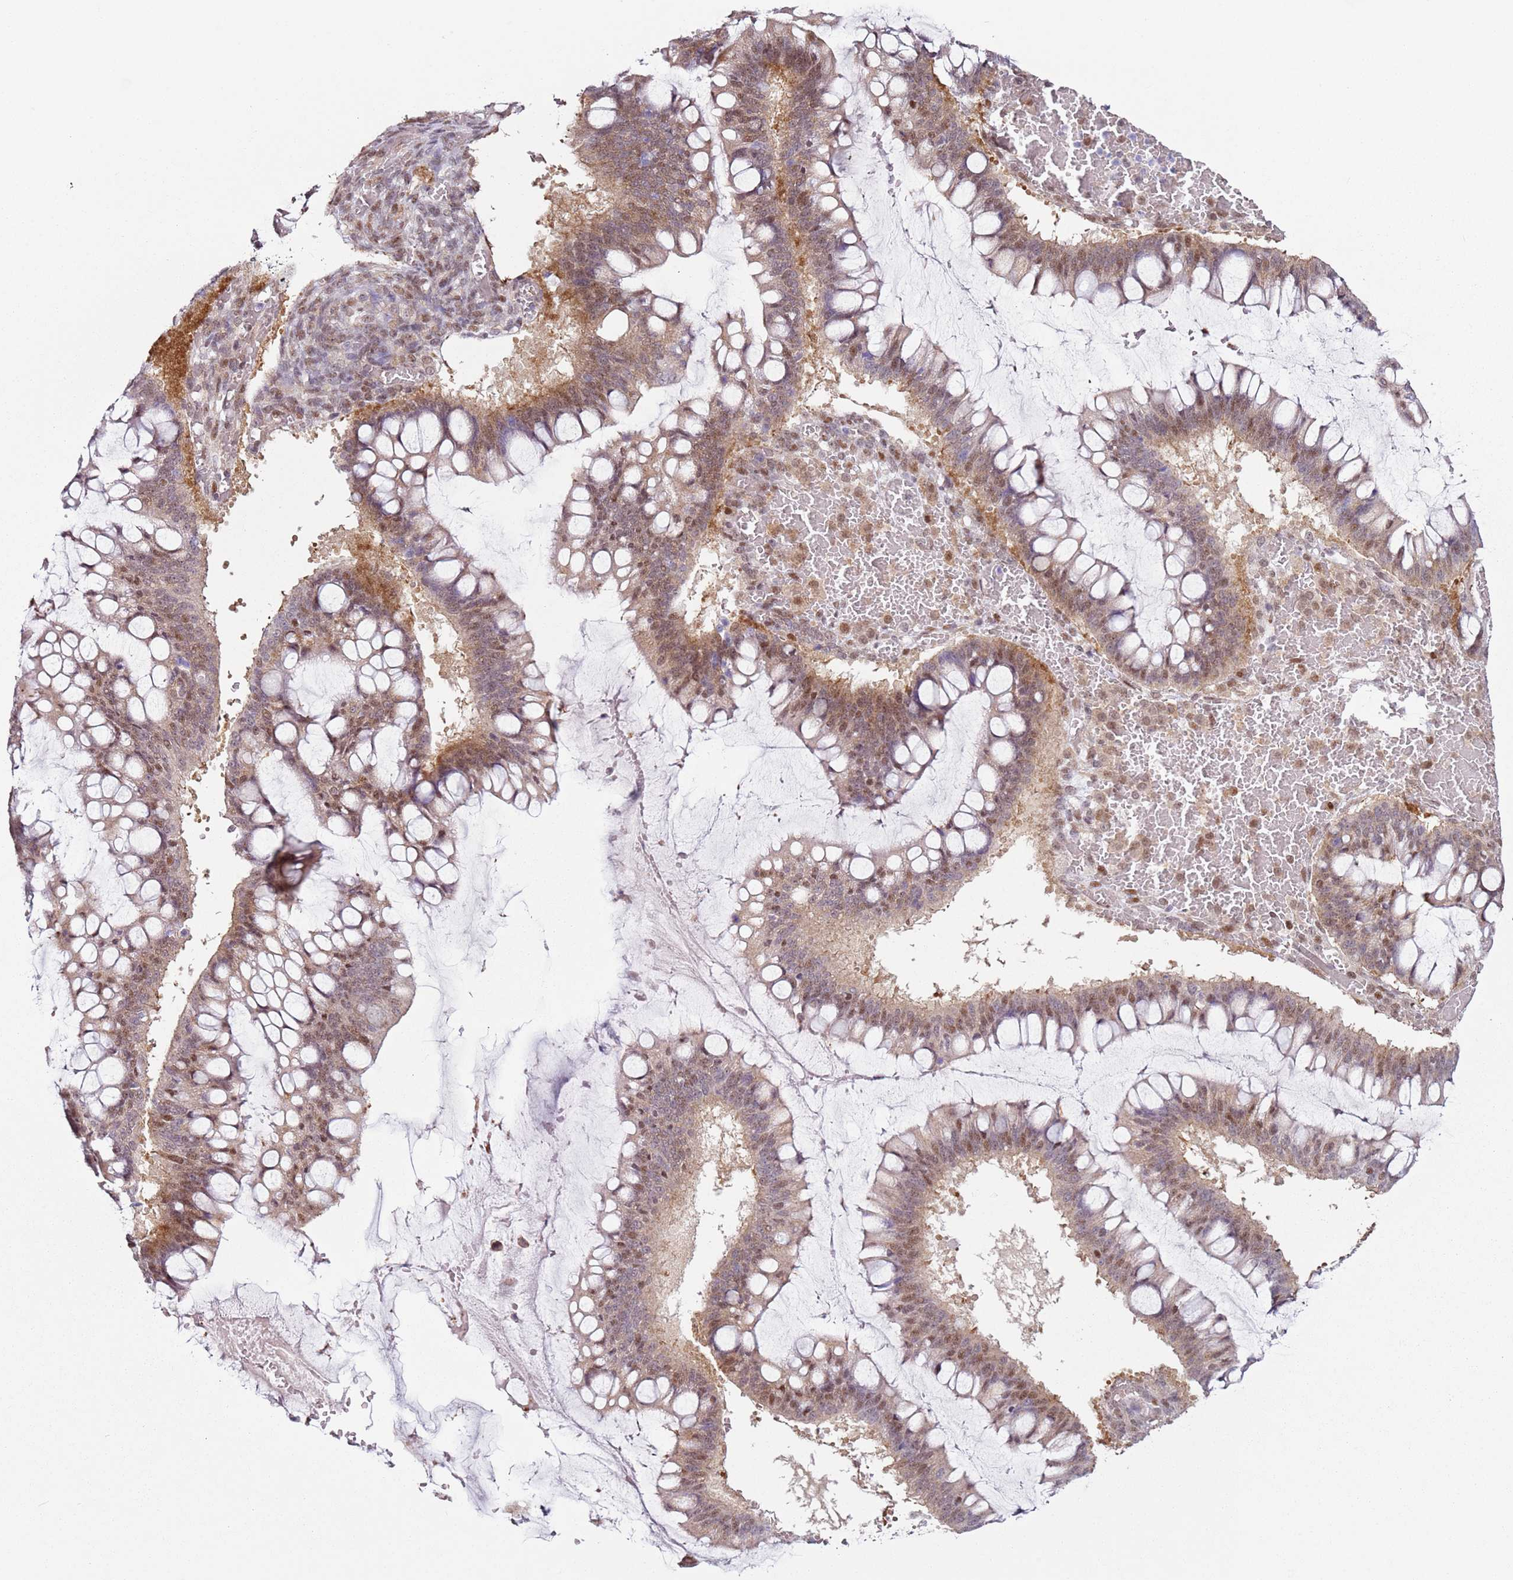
{"staining": {"intensity": "moderate", "quantity": "25%-75%", "location": "nuclear"}, "tissue": "ovarian cancer", "cell_type": "Tumor cells", "image_type": "cancer", "snomed": [{"axis": "morphology", "description": "Cystadenocarcinoma, mucinous, NOS"}, {"axis": "topography", "description": "Ovary"}], "caption": "Immunohistochemical staining of human ovarian mucinous cystadenocarcinoma exhibits moderate nuclear protein positivity in about 25%-75% of tumor cells. (Stains: DAB (3,3'-diaminobenzidine) in brown, nuclei in blue, Microscopy: brightfield microscopy at high magnification).", "gene": "PSMD4", "patient": {"sex": "female", "age": 73}}